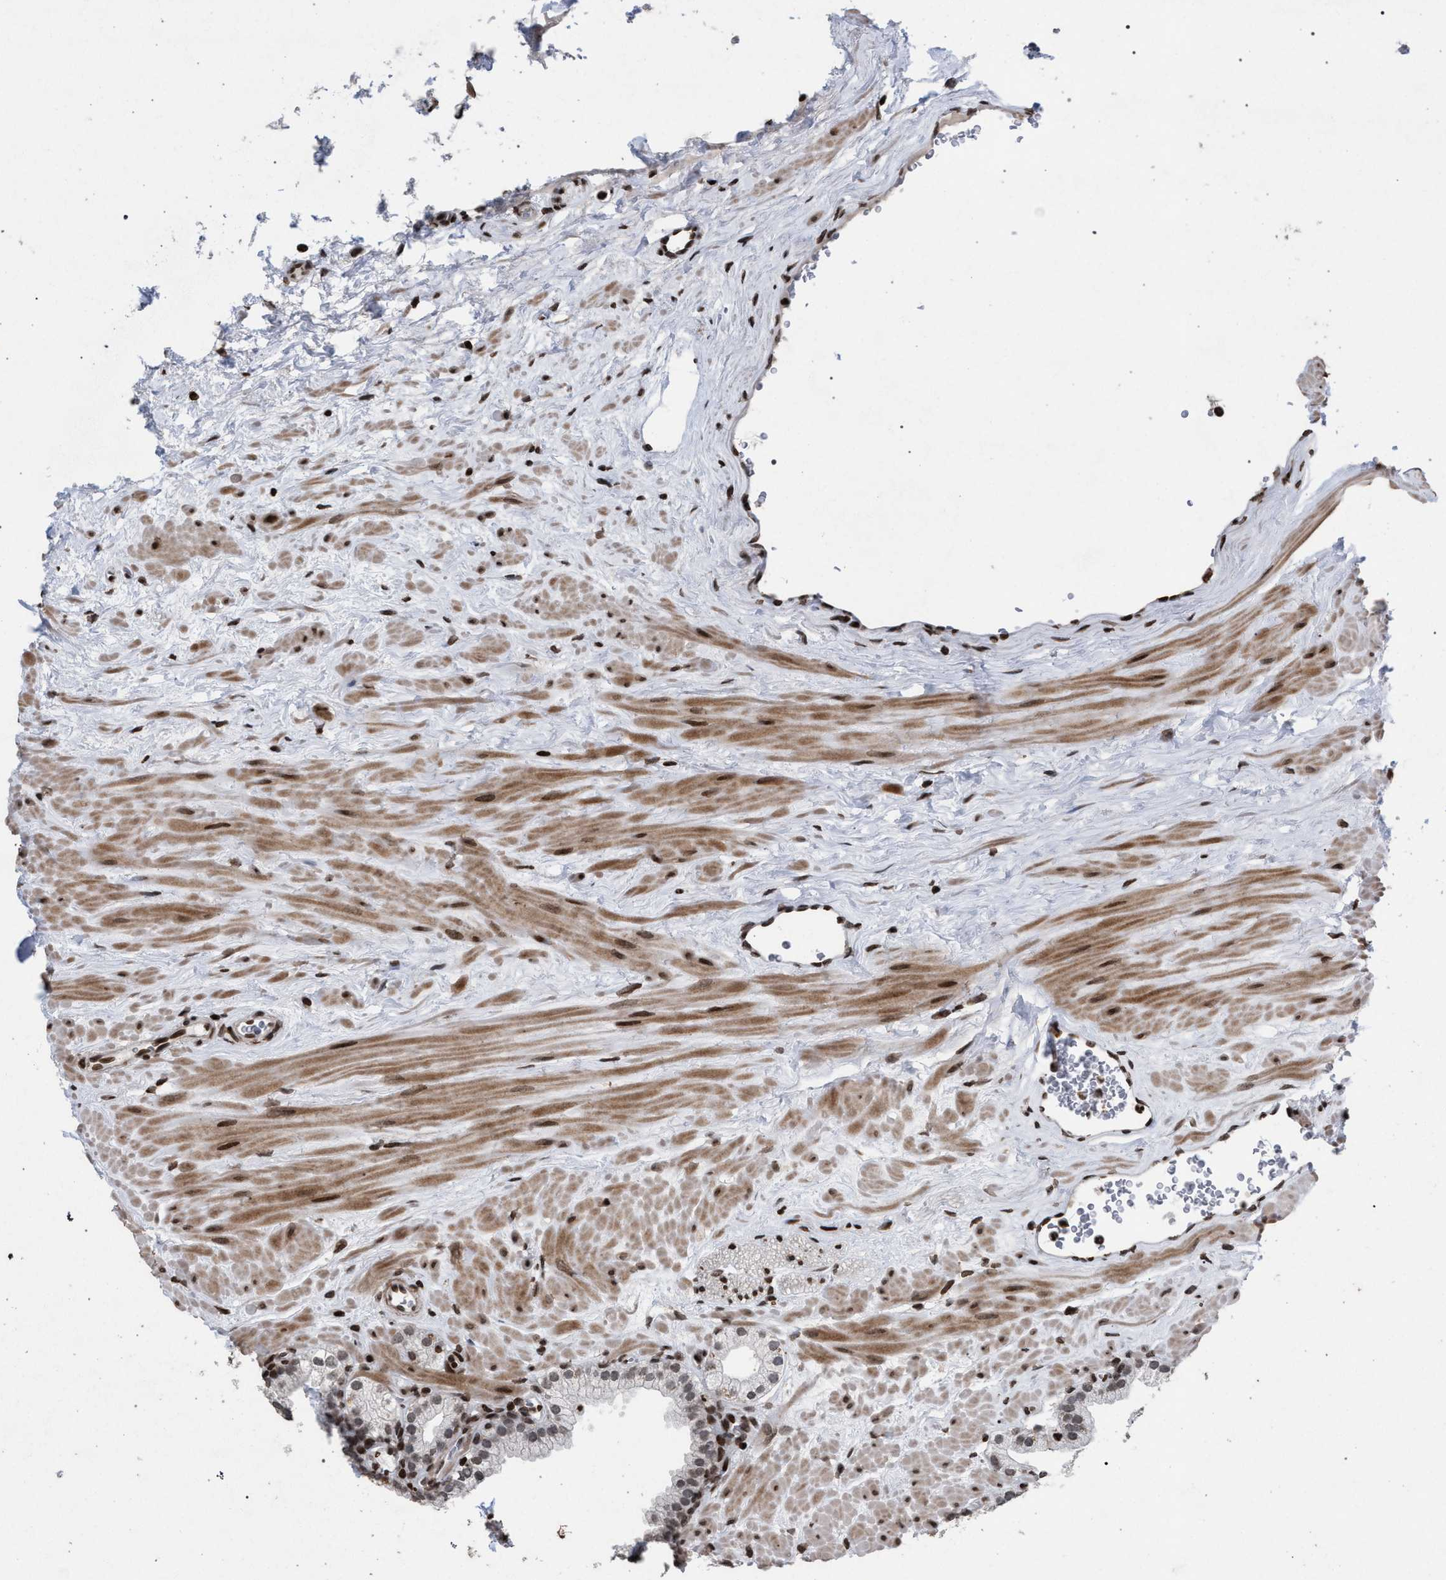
{"staining": {"intensity": "moderate", "quantity": "25%-75%", "location": "nuclear"}, "tissue": "prostate", "cell_type": "Glandular cells", "image_type": "normal", "snomed": [{"axis": "morphology", "description": "Normal tissue, NOS"}, {"axis": "morphology", "description": "Urothelial carcinoma, Low grade"}, {"axis": "topography", "description": "Urinary bladder"}, {"axis": "topography", "description": "Prostate"}], "caption": "Protein staining of benign prostate shows moderate nuclear staining in approximately 25%-75% of glandular cells. (Brightfield microscopy of DAB IHC at high magnification).", "gene": "FOXD3", "patient": {"sex": "male", "age": 60}}